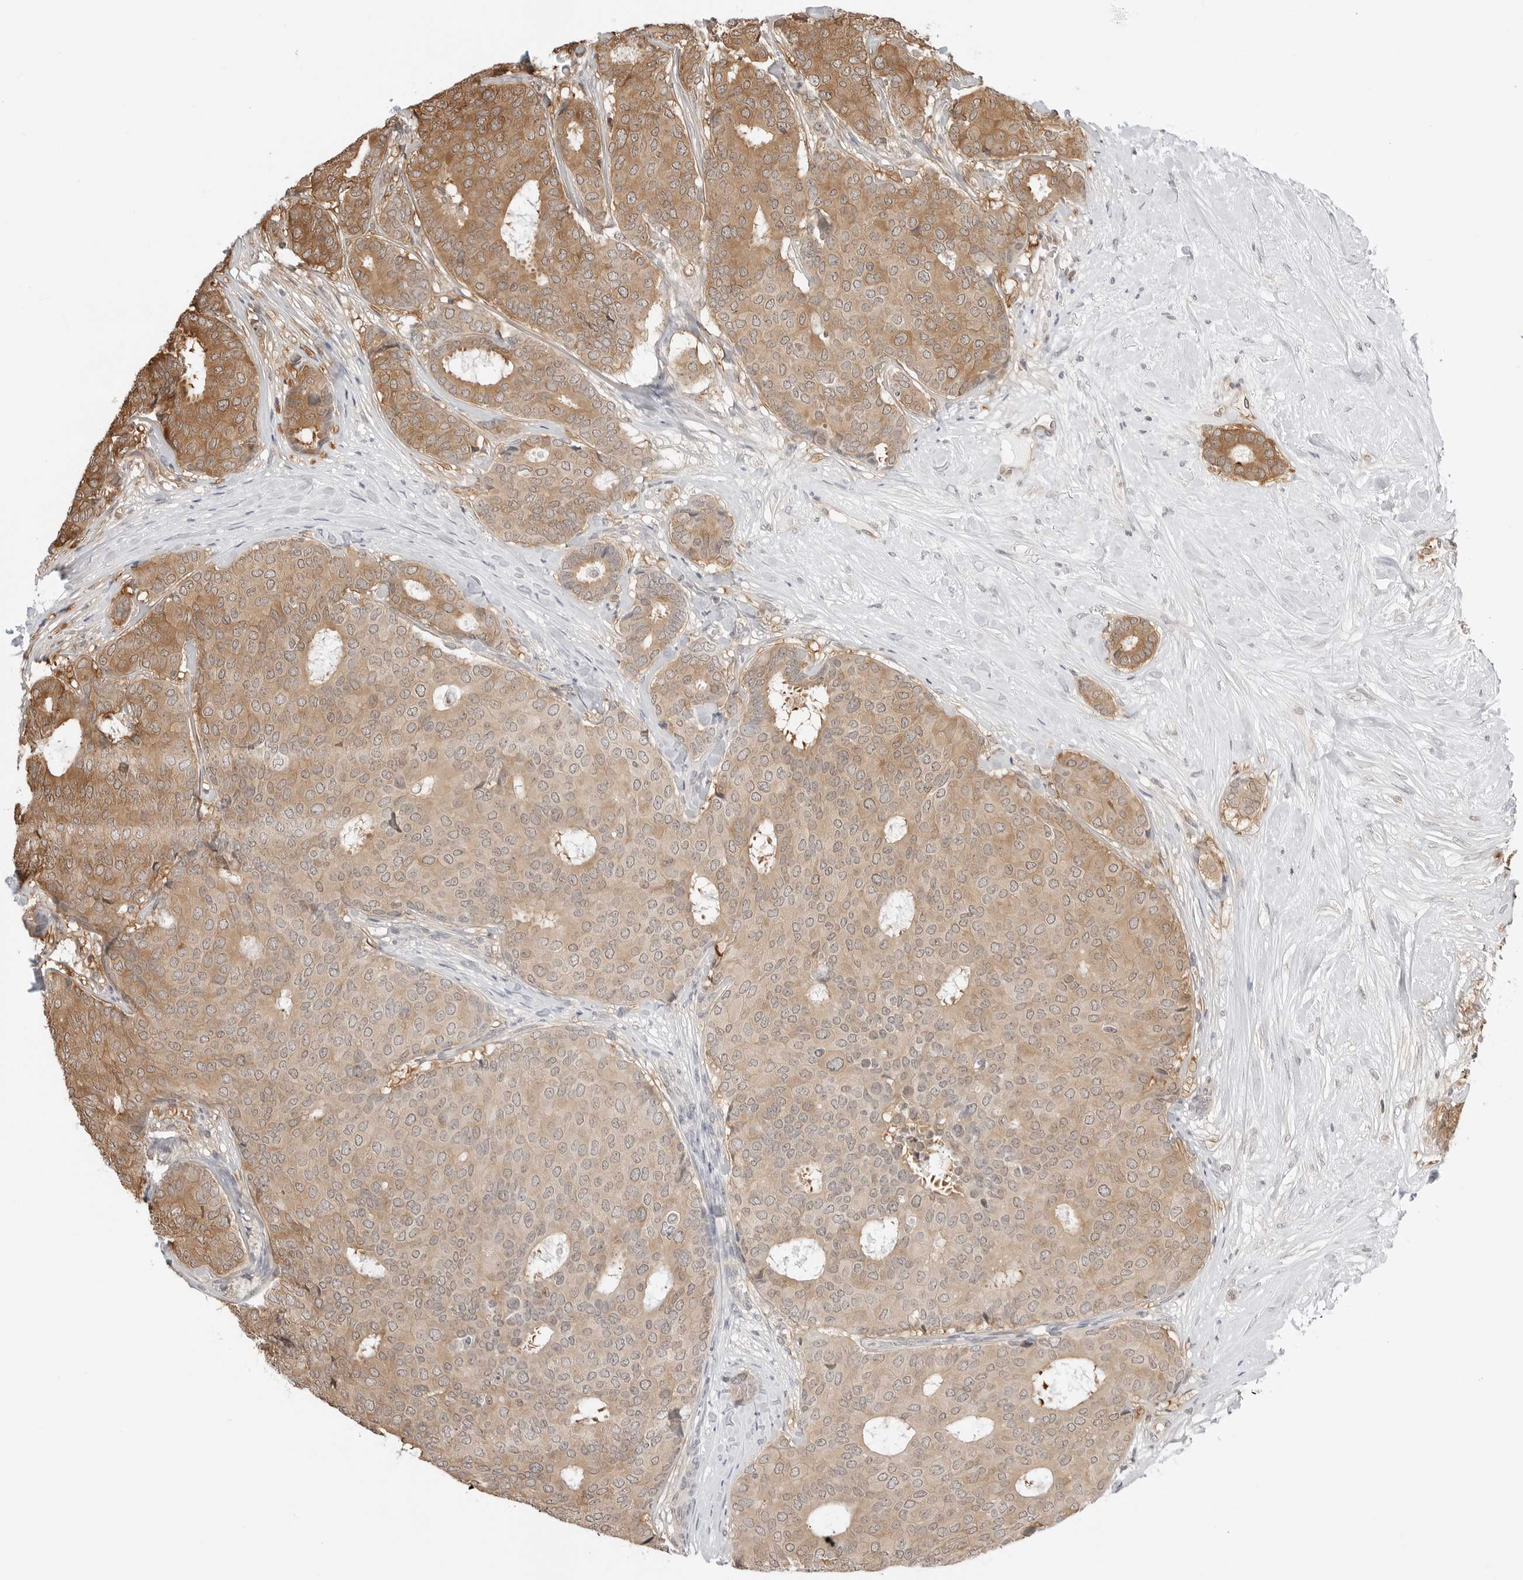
{"staining": {"intensity": "moderate", "quantity": ">75%", "location": "cytoplasmic/membranous"}, "tissue": "breast cancer", "cell_type": "Tumor cells", "image_type": "cancer", "snomed": [{"axis": "morphology", "description": "Duct carcinoma"}, {"axis": "topography", "description": "Breast"}], "caption": "Breast cancer stained for a protein exhibits moderate cytoplasmic/membranous positivity in tumor cells.", "gene": "NUDC", "patient": {"sex": "female", "age": 75}}